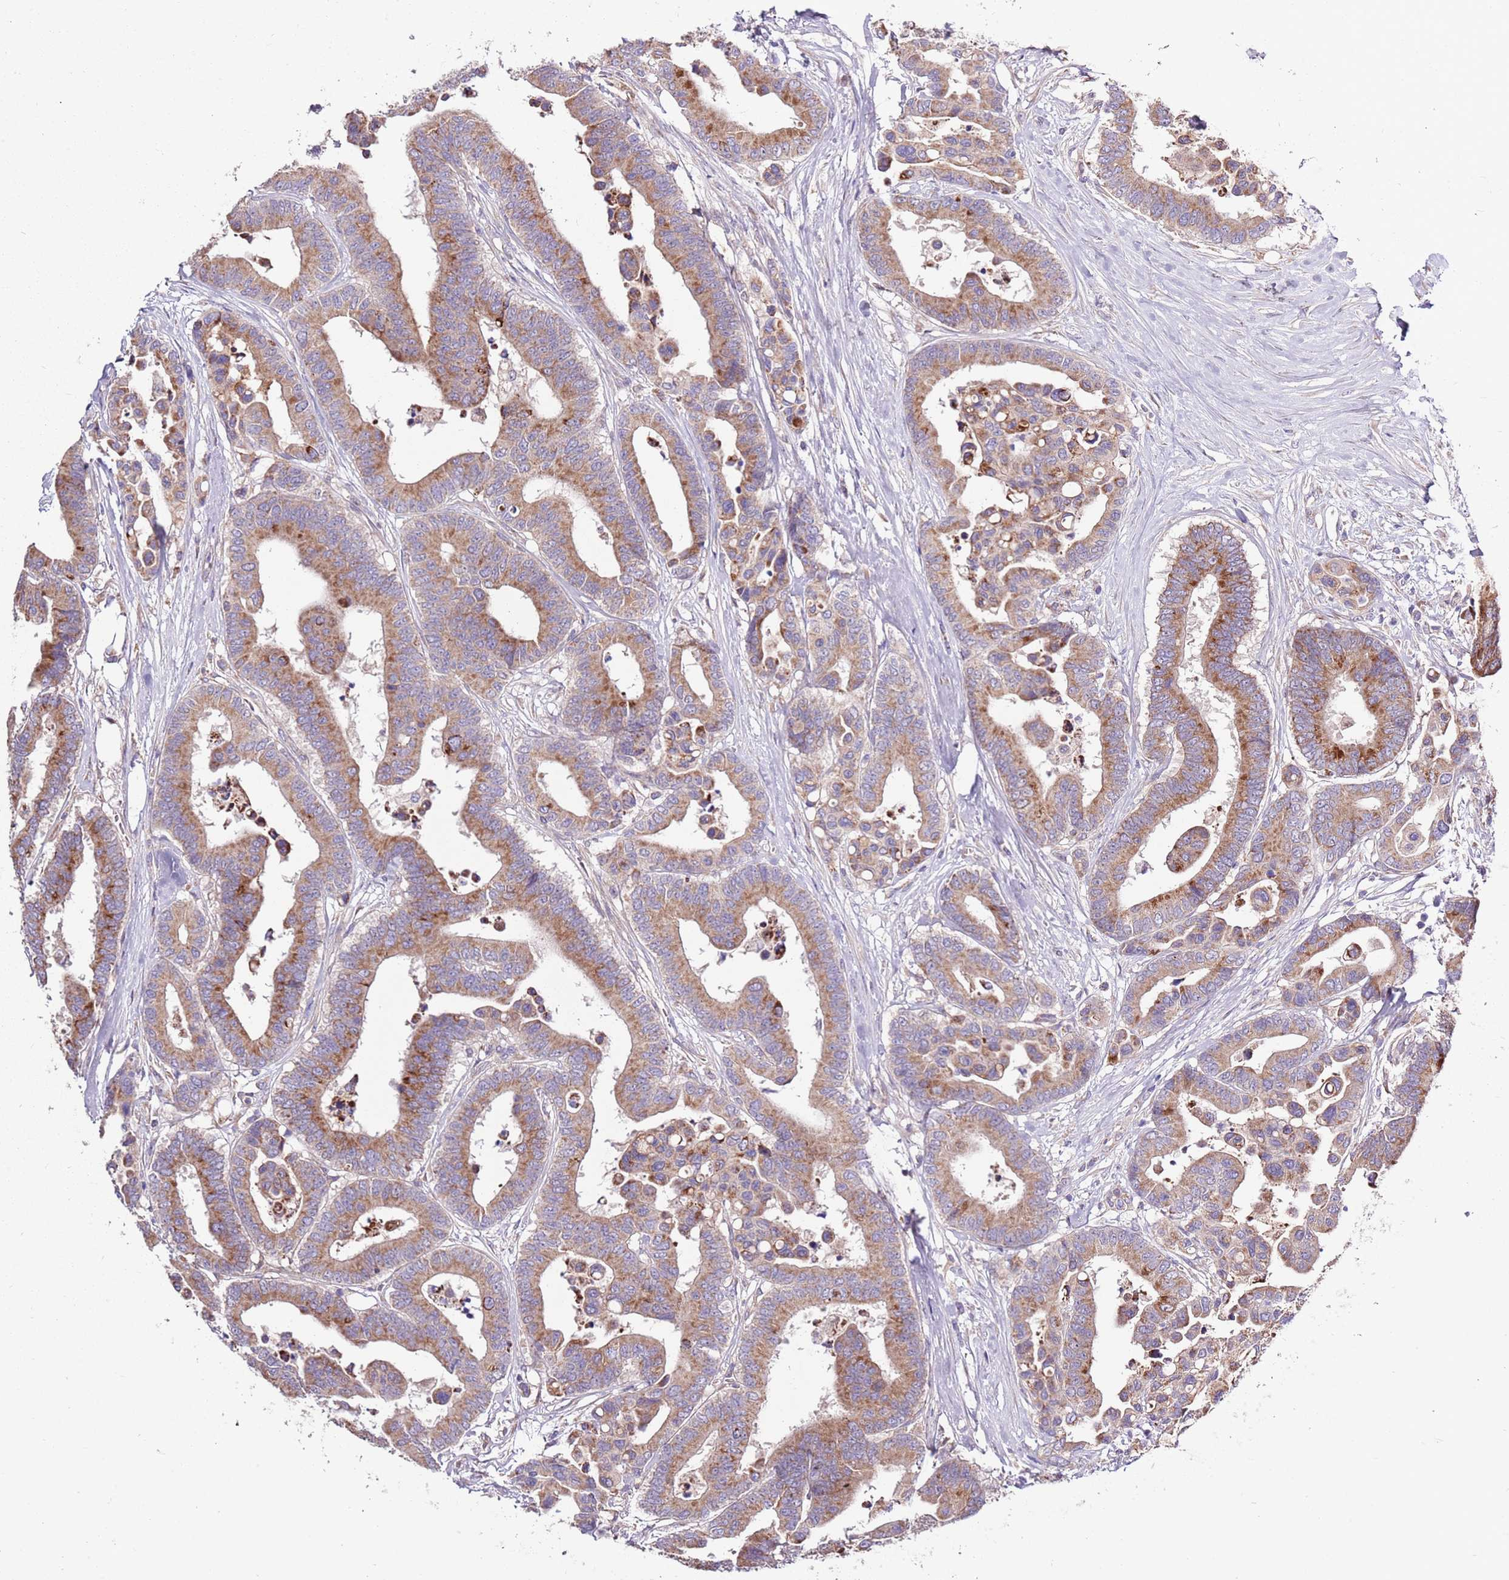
{"staining": {"intensity": "moderate", "quantity": ">75%", "location": "cytoplasmic/membranous"}, "tissue": "colorectal cancer", "cell_type": "Tumor cells", "image_type": "cancer", "snomed": [{"axis": "morphology", "description": "Adenocarcinoma, NOS"}, {"axis": "topography", "description": "Colon"}], "caption": "Colorectal adenocarcinoma stained for a protein demonstrates moderate cytoplasmic/membranous positivity in tumor cells.", "gene": "SMG1", "patient": {"sex": "male", "age": 82}}